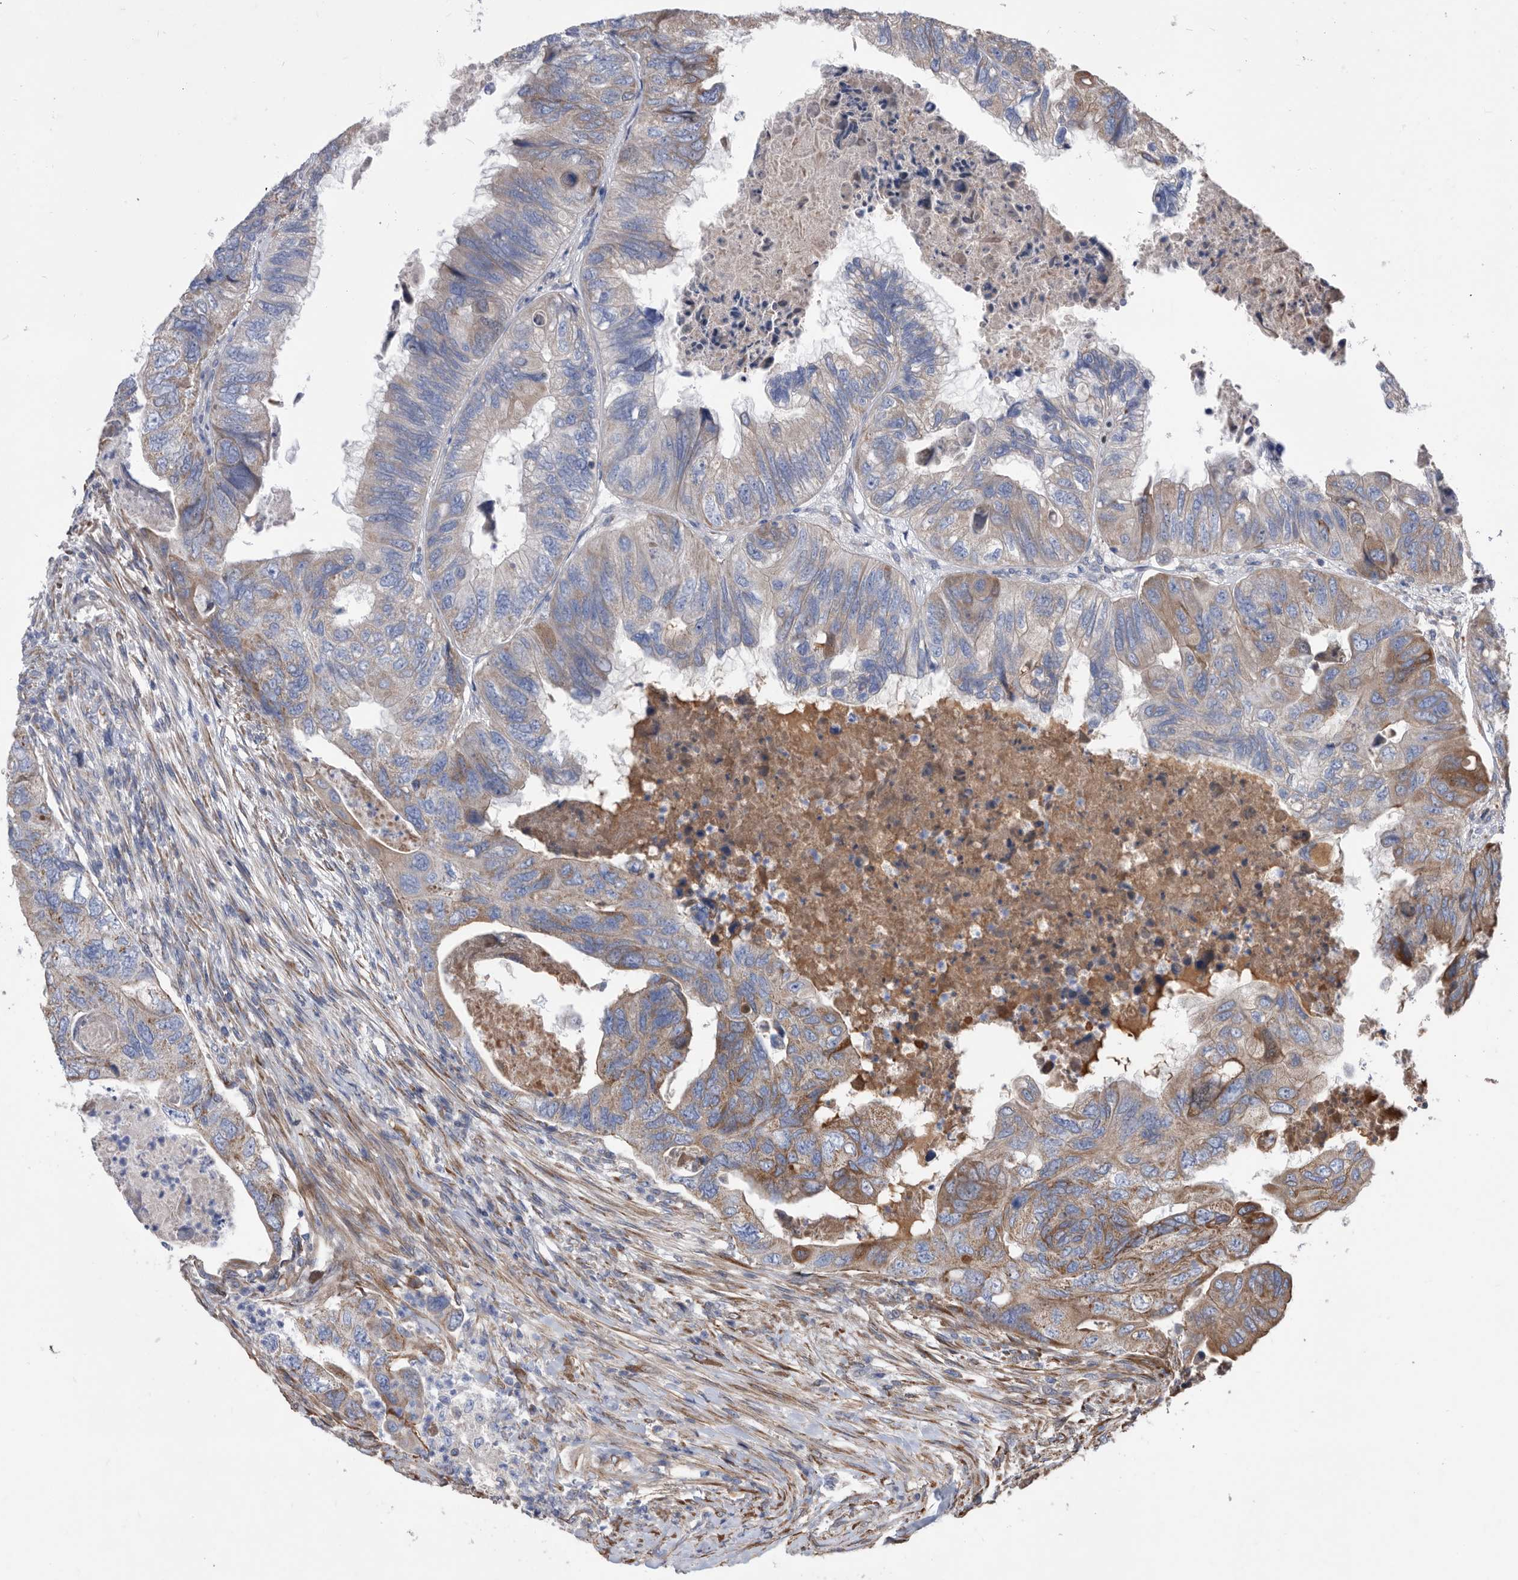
{"staining": {"intensity": "moderate", "quantity": ">75%", "location": "cytoplasmic/membranous"}, "tissue": "colorectal cancer", "cell_type": "Tumor cells", "image_type": "cancer", "snomed": [{"axis": "morphology", "description": "Adenocarcinoma, NOS"}, {"axis": "topography", "description": "Rectum"}], "caption": "Protein expression analysis of colorectal adenocarcinoma shows moderate cytoplasmic/membranous positivity in approximately >75% of tumor cells.", "gene": "ATP13A3", "patient": {"sex": "male", "age": 63}}